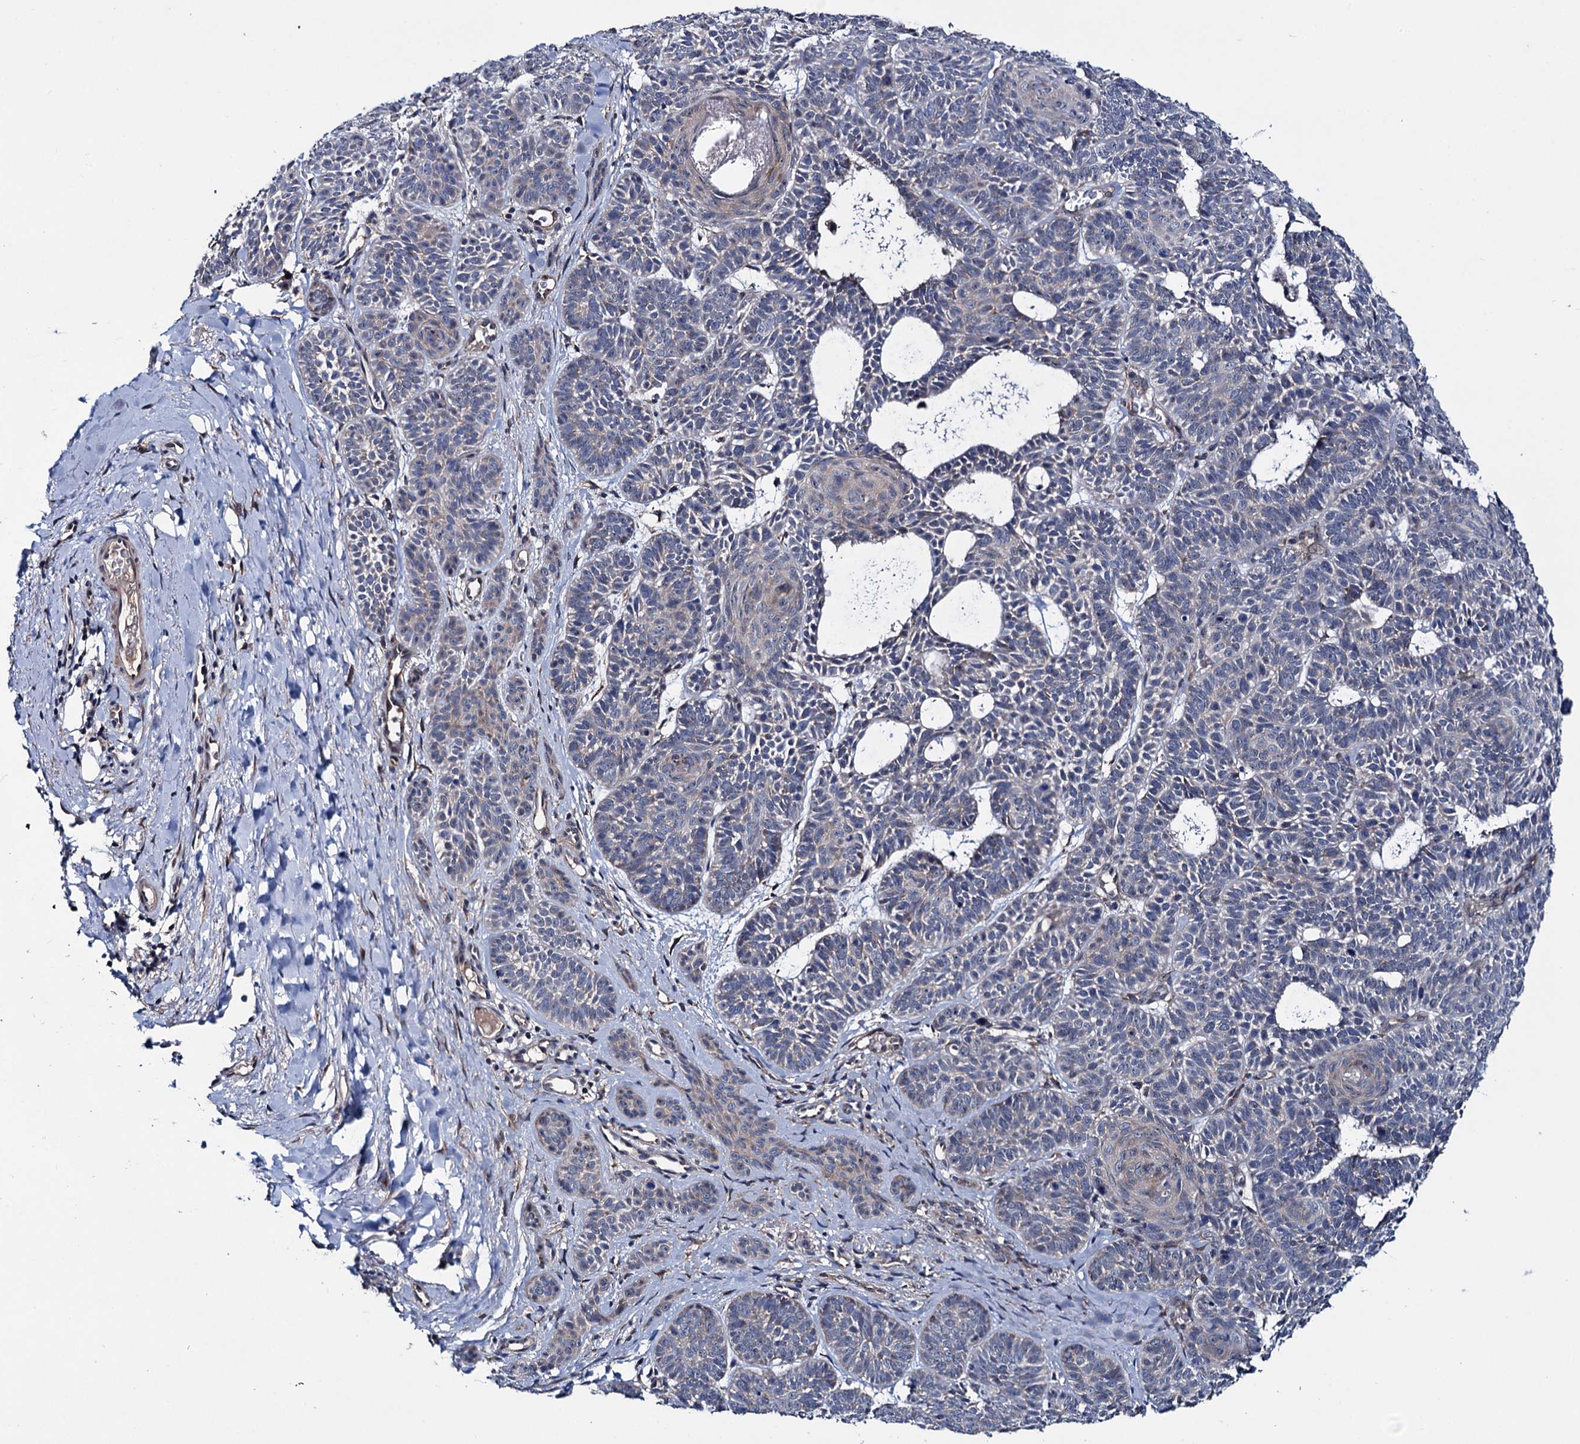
{"staining": {"intensity": "negative", "quantity": "none", "location": "none"}, "tissue": "skin cancer", "cell_type": "Tumor cells", "image_type": "cancer", "snomed": [{"axis": "morphology", "description": "Basal cell carcinoma"}, {"axis": "topography", "description": "Skin"}], "caption": "This micrograph is of skin basal cell carcinoma stained with immunohistochemistry (IHC) to label a protein in brown with the nuclei are counter-stained blue. There is no staining in tumor cells.", "gene": "EYA4", "patient": {"sex": "male", "age": 85}}